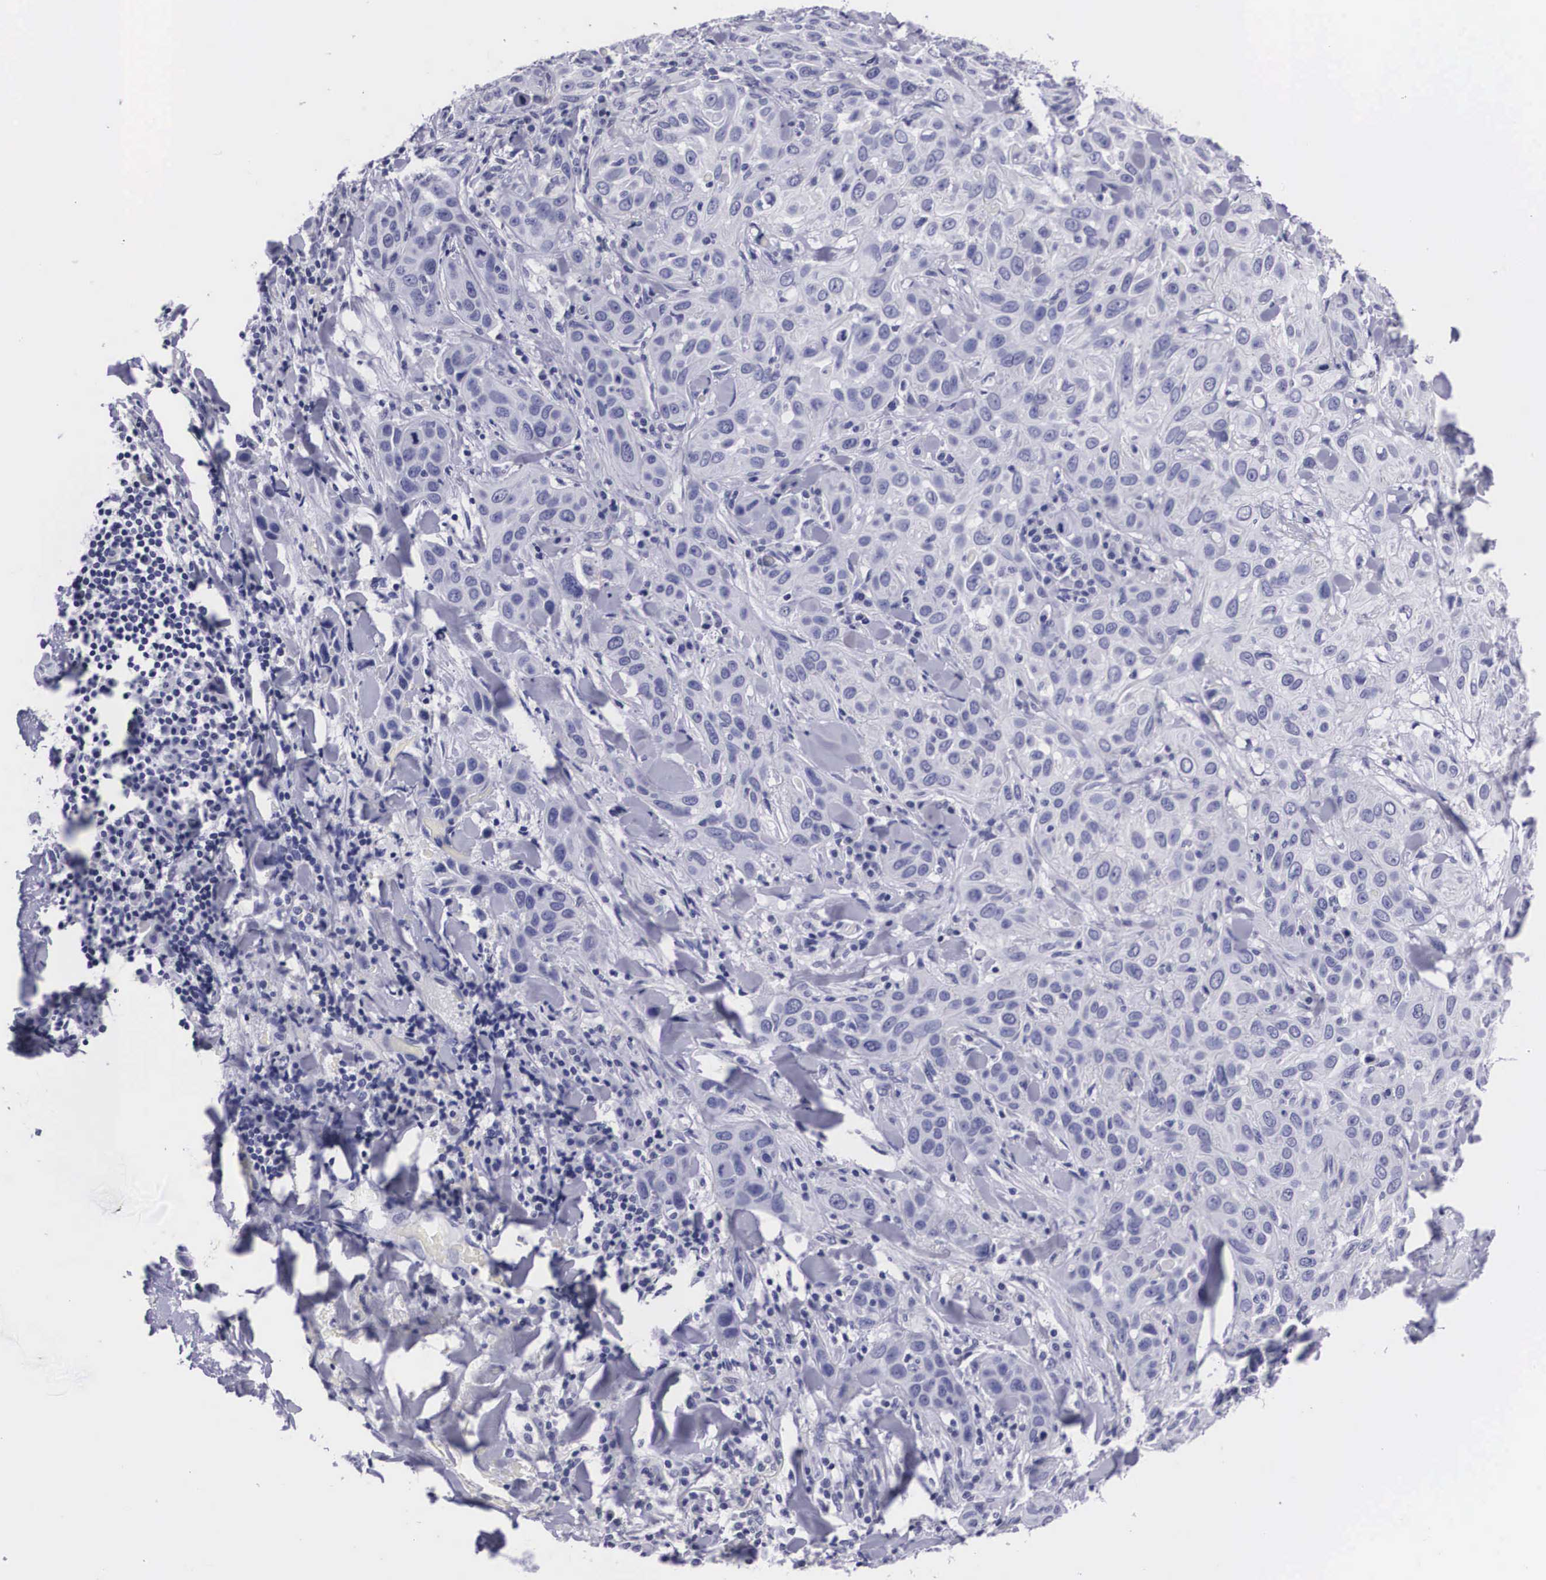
{"staining": {"intensity": "negative", "quantity": "none", "location": "none"}, "tissue": "skin cancer", "cell_type": "Tumor cells", "image_type": "cancer", "snomed": [{"axis": "morphology", "description": "Squamous cell carcinoma, NOS"}, {"axis": "topography", "description": "Skin"}], "caption": "A high-resolution micrograph shows IHC staining of squamous cell carcinoma (skin), which shows no significant positivity in tumor cells. Brightfield microscopy of immunohistochemistry stained with DAB (3,3'-diaminobenzidine) (brown) and hematoxylin (blue), captured at high magnification.", "gene": "C22orf31", "patient": {"sex": "male", "age": 84}}